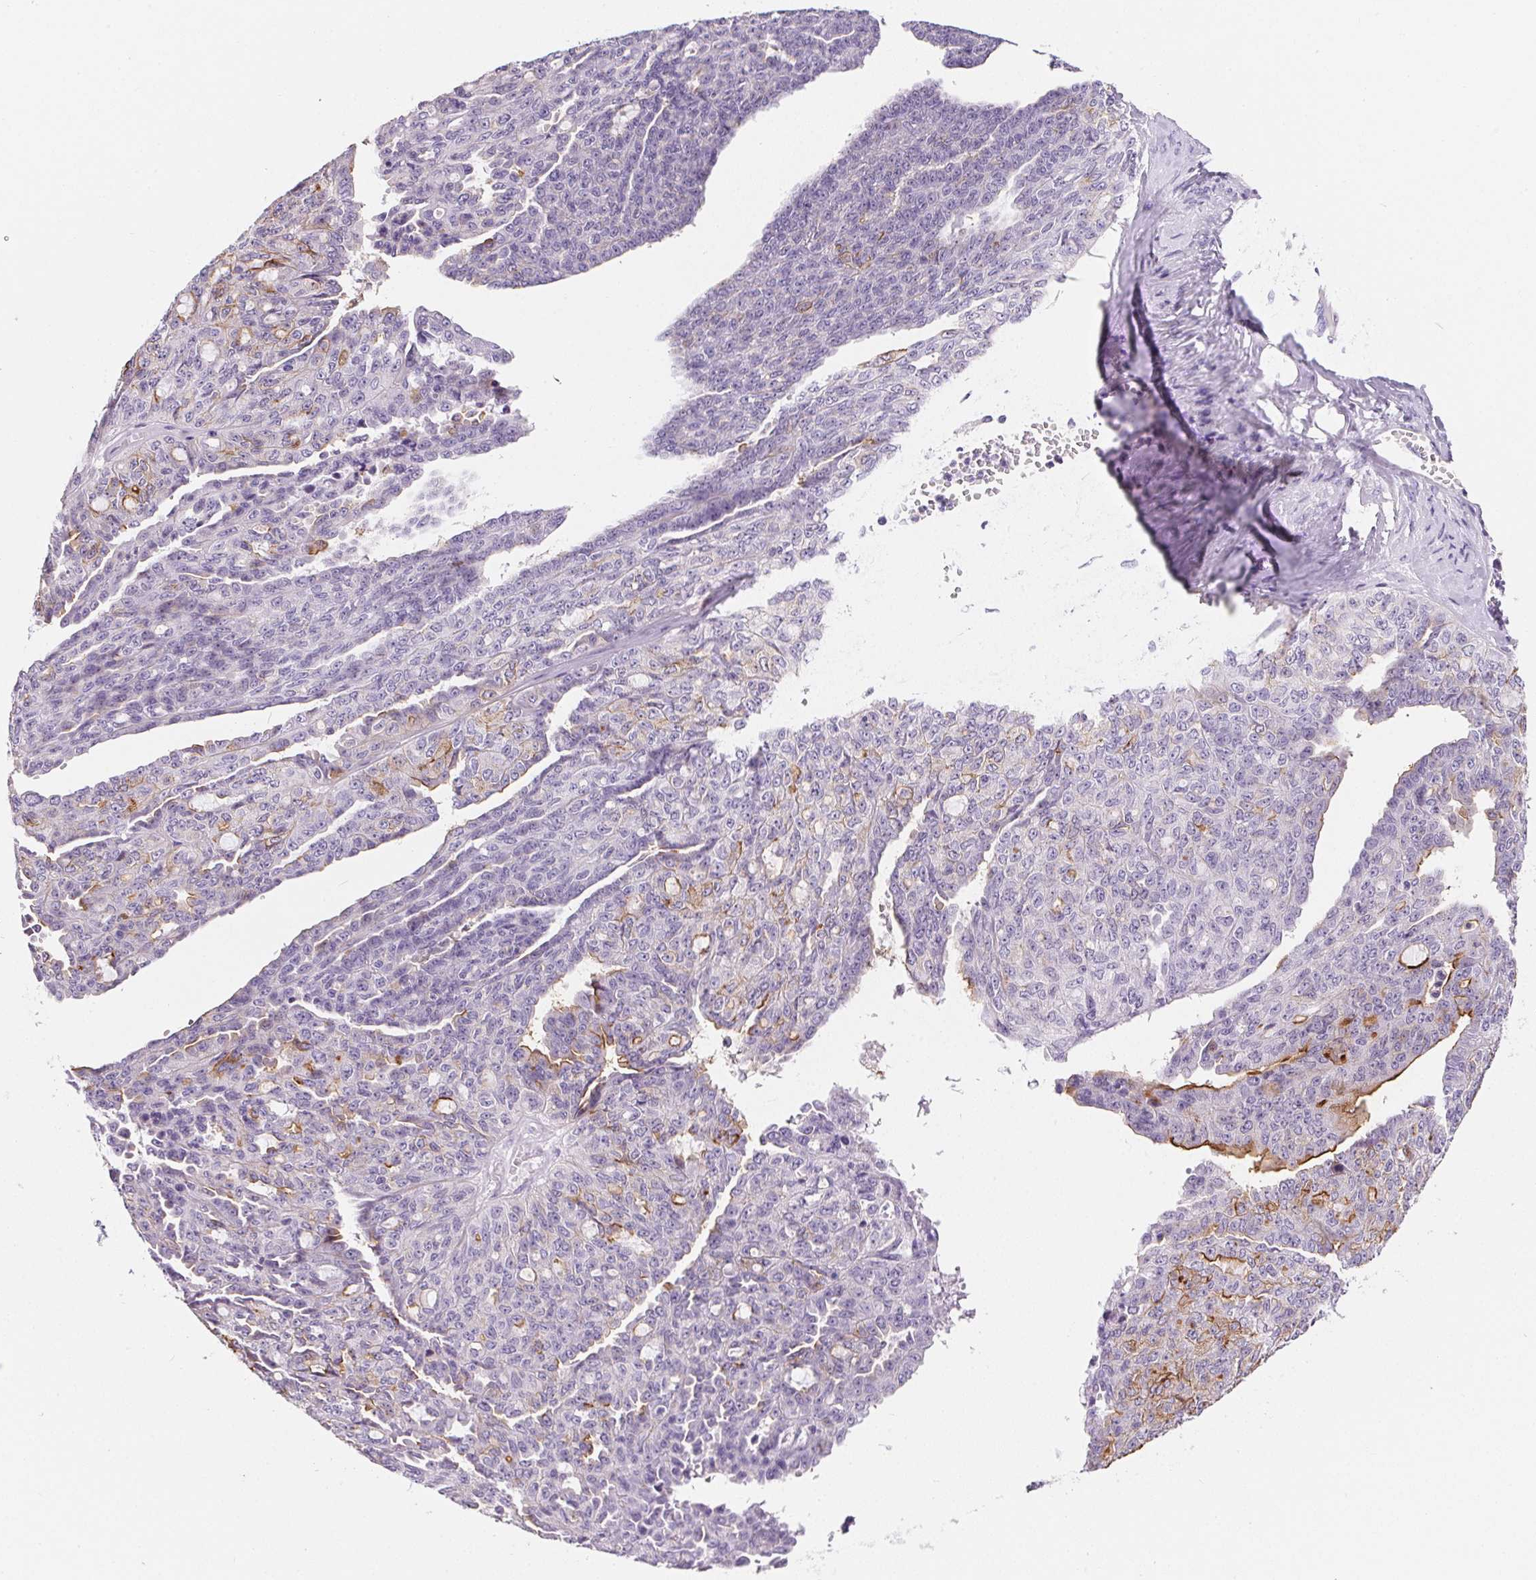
{"staining": {"intensity": "moderate", "quantity": "<25%", "location": "cytoplasmic/membranous"}, "tissue": "ovarian cancer", "cell_type": "Tumor cells", "image_type": "cancer", "snomed": [{"axis": "morphology", "description": "Cystadenocarcinoma, serous, NOS"}, {"axis": "topography", "description": "Ovary"}], "caption": "Human ovarian serous cystadenocarcinoma stained for a protein (brown) displays moderate cytoplasmic/membranous positive expression in about <25% of tumor cells.", "gene": "AQP5", "patient": {"sex": "female", "age": 71}}